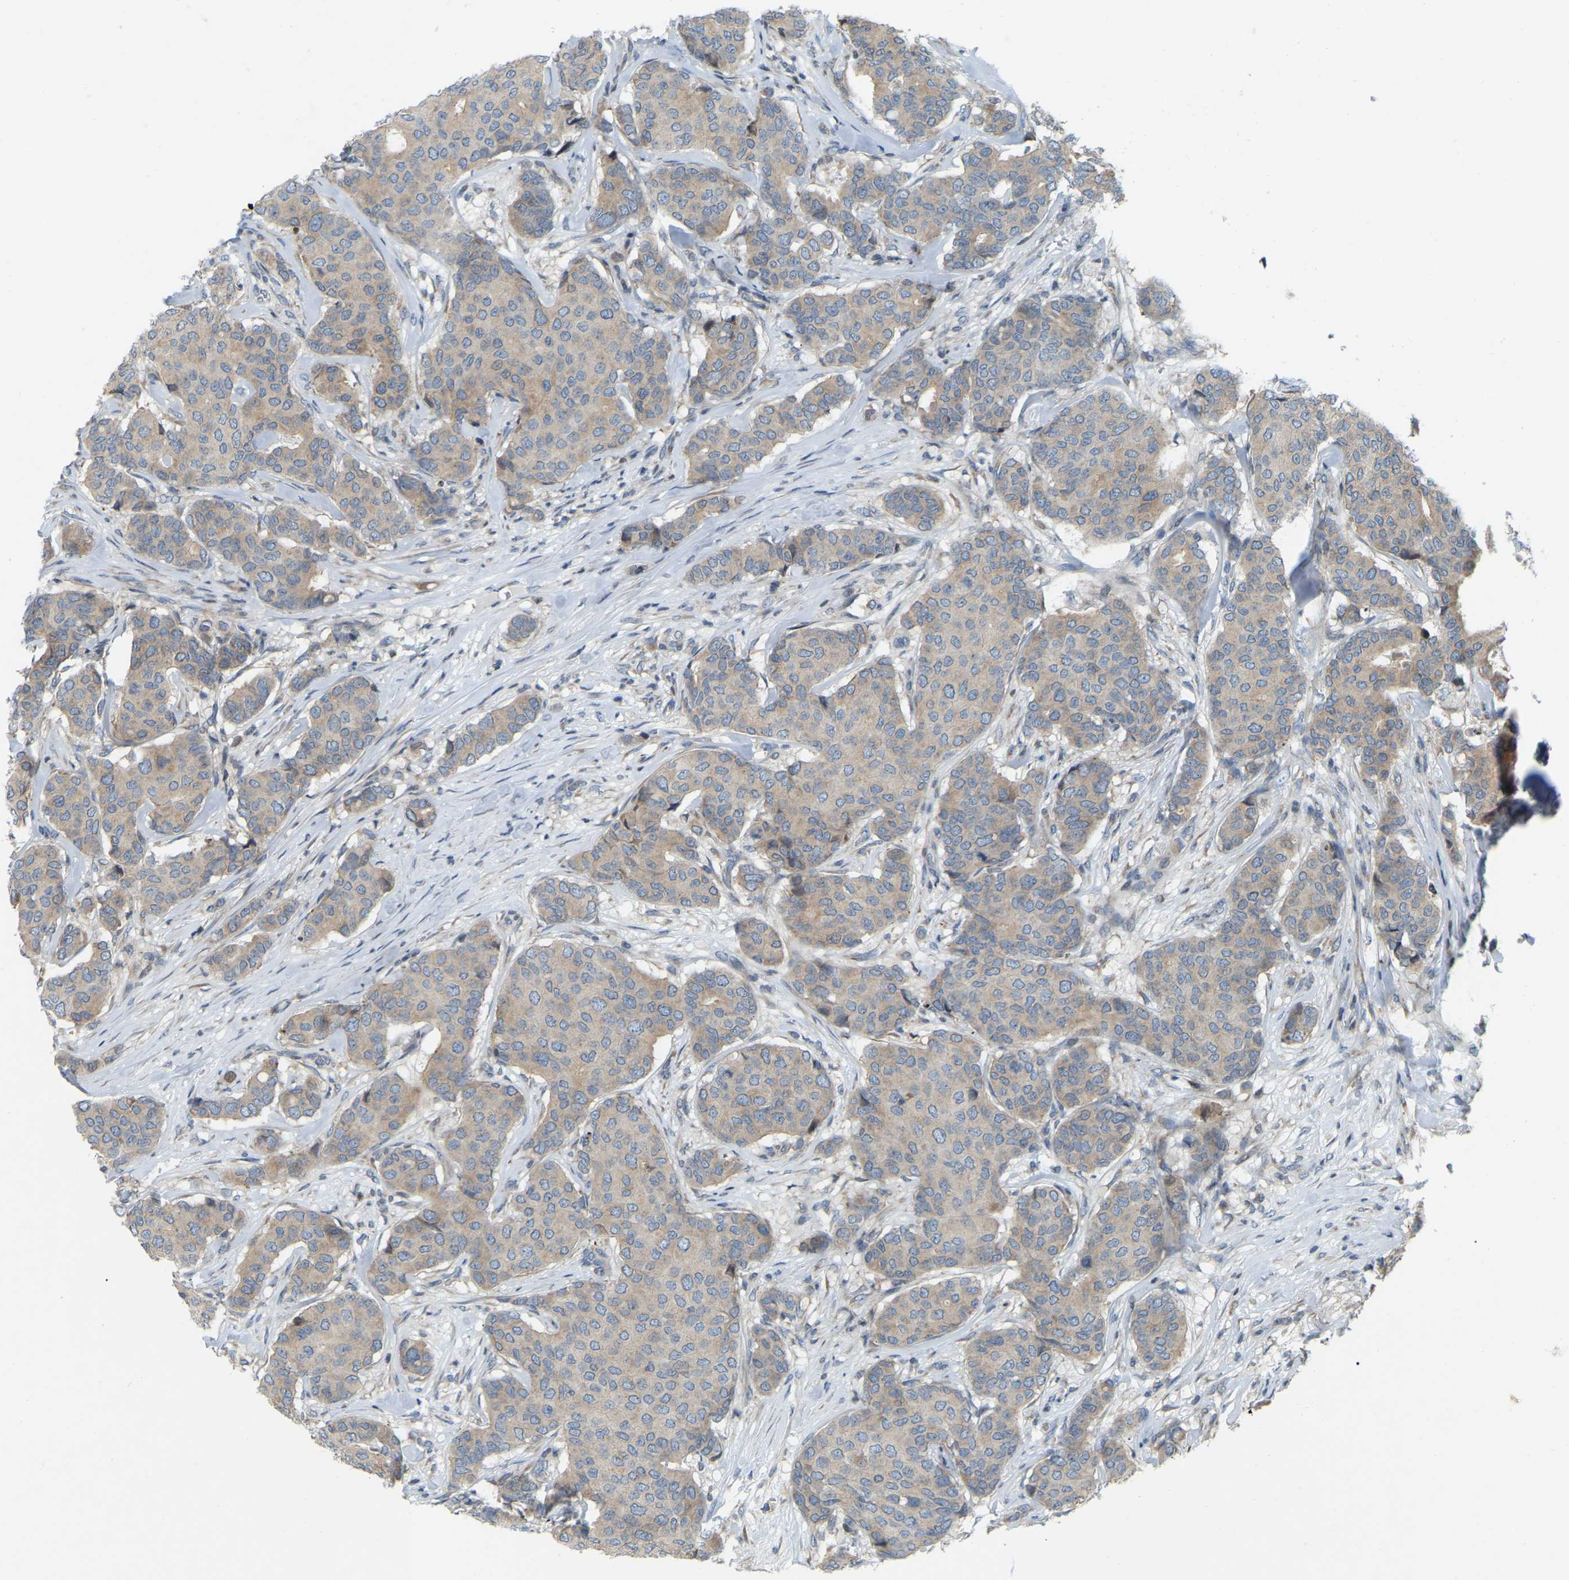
{"staining": {"intensity": "moderate", "quantity": ">75%", "location": "cytoplasmic/membranous"}, "tissue": "breast cancer", "cell_type": "Tumor cells", "image_type": "cancer", "snomed": [{"axis": "morphology", "description": "Duct carcinoma"}, {"axis": "topography", "description": "Breast"}], "caption": "Immunohistochemical staining of breast cancer (infiltrating ductal carcinoma) reveals medium levels of moderate cytoplasmic/membranous protein expression in about >75% of tumor cells.", "gene": "PARL", "patient": {"sex": "female", "age": 75}}